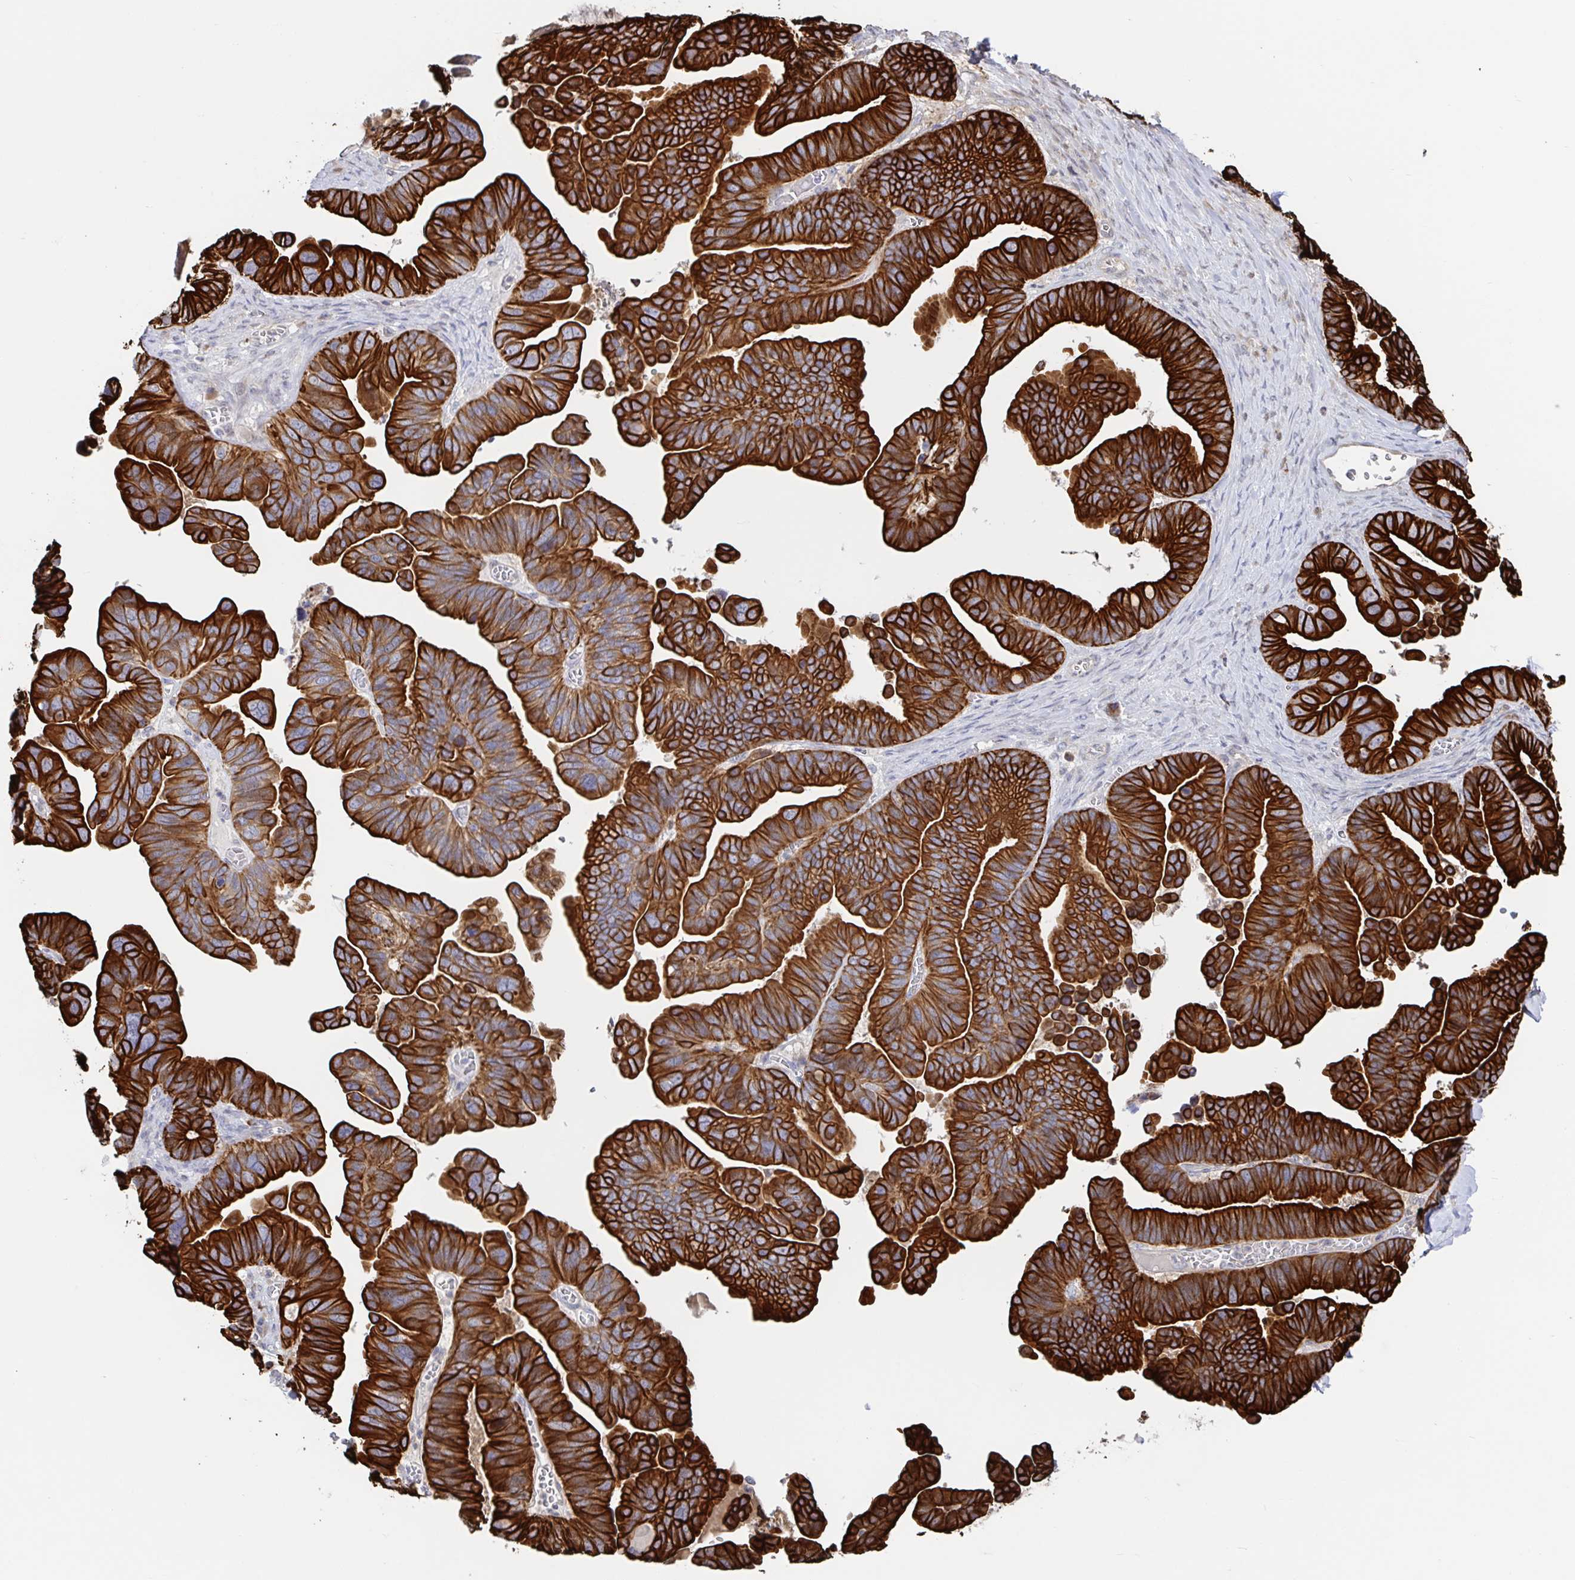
{"staining": {"intensity": "strong", "quantity": ">75%", "location": "cytoplasmic/membranous"}, "tissue": "ovarian cancer", "cell_type": "Tumor cells", "image_type": "cancer", "snomed": [{"axis": "morphology", "description": "Cystadenocarcinoma, serous, NOS"}, {"axis": "topography", "description": "Ovary"}], "caption": "Protein staining of ovarian serous cystadenocarcinoma tissue shows strong cytoplasmic/membranous staining in approximately >75% of tumor cells.", "gene": "AACS", "patient": {"sex": "female", "age": 56}}